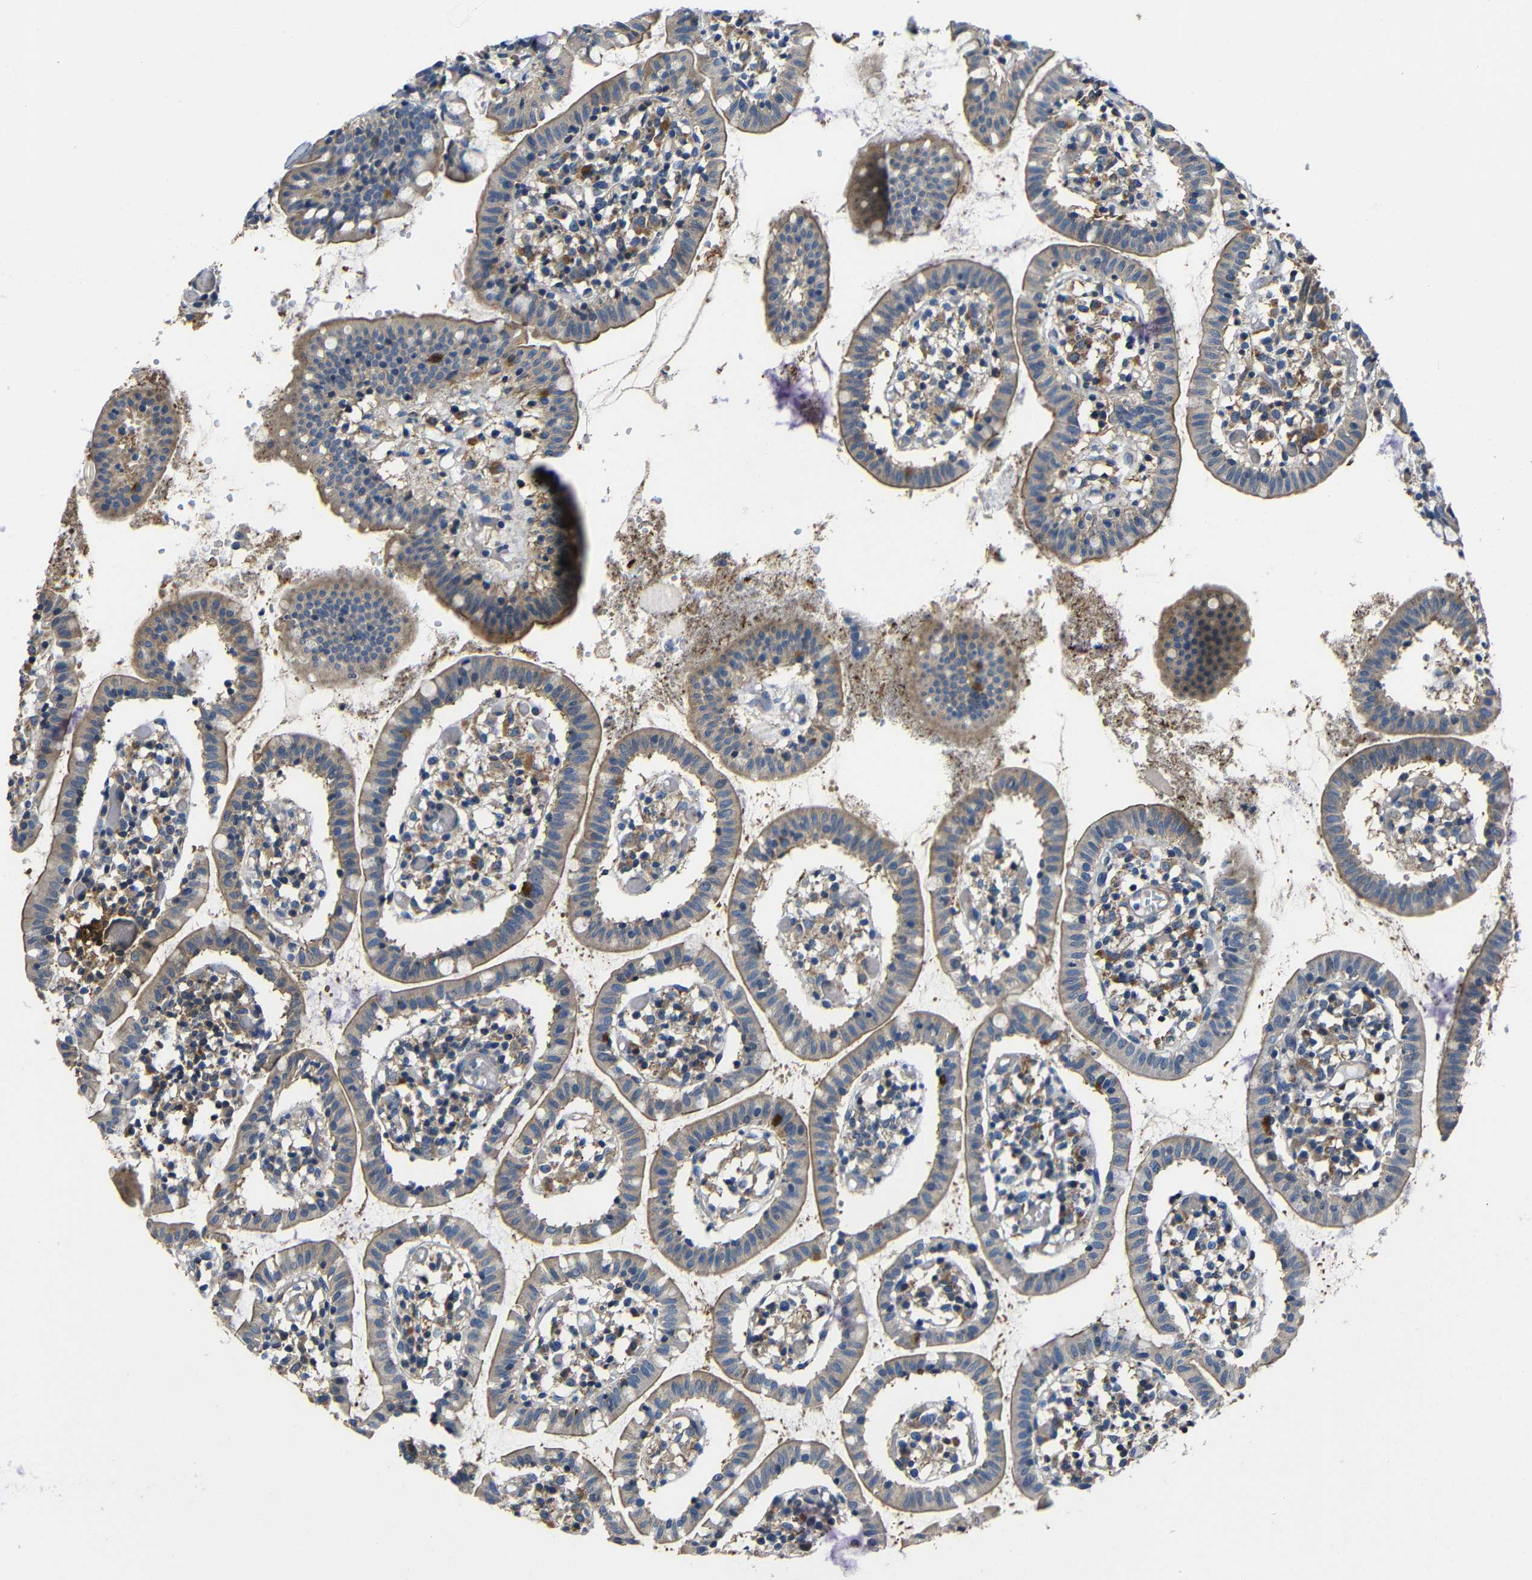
{"staining": {"intensity": "moderate", "quantity": "25%-75%", "location": "cytoplasmic/membranous"}, "tissue": "small intestine", "cell_type": "Glandular cells", "image_type": "normal", "snomed": [{"axis": "morphology", "description": "Normal tissue, NOS"}, {"axis": "morphology", "description": "Cystadenocarcinoma, serous, Metastatic site"}, {"axis": "topography", "description": "Small intestine"}], "caption": "Glandular cells show moderate cytoplasmic/membranous staining in about 25%-75% of cells in unremarkable small intestine.", "gene": "GDI1", "patient": {"sex": "female", "age": 61}}